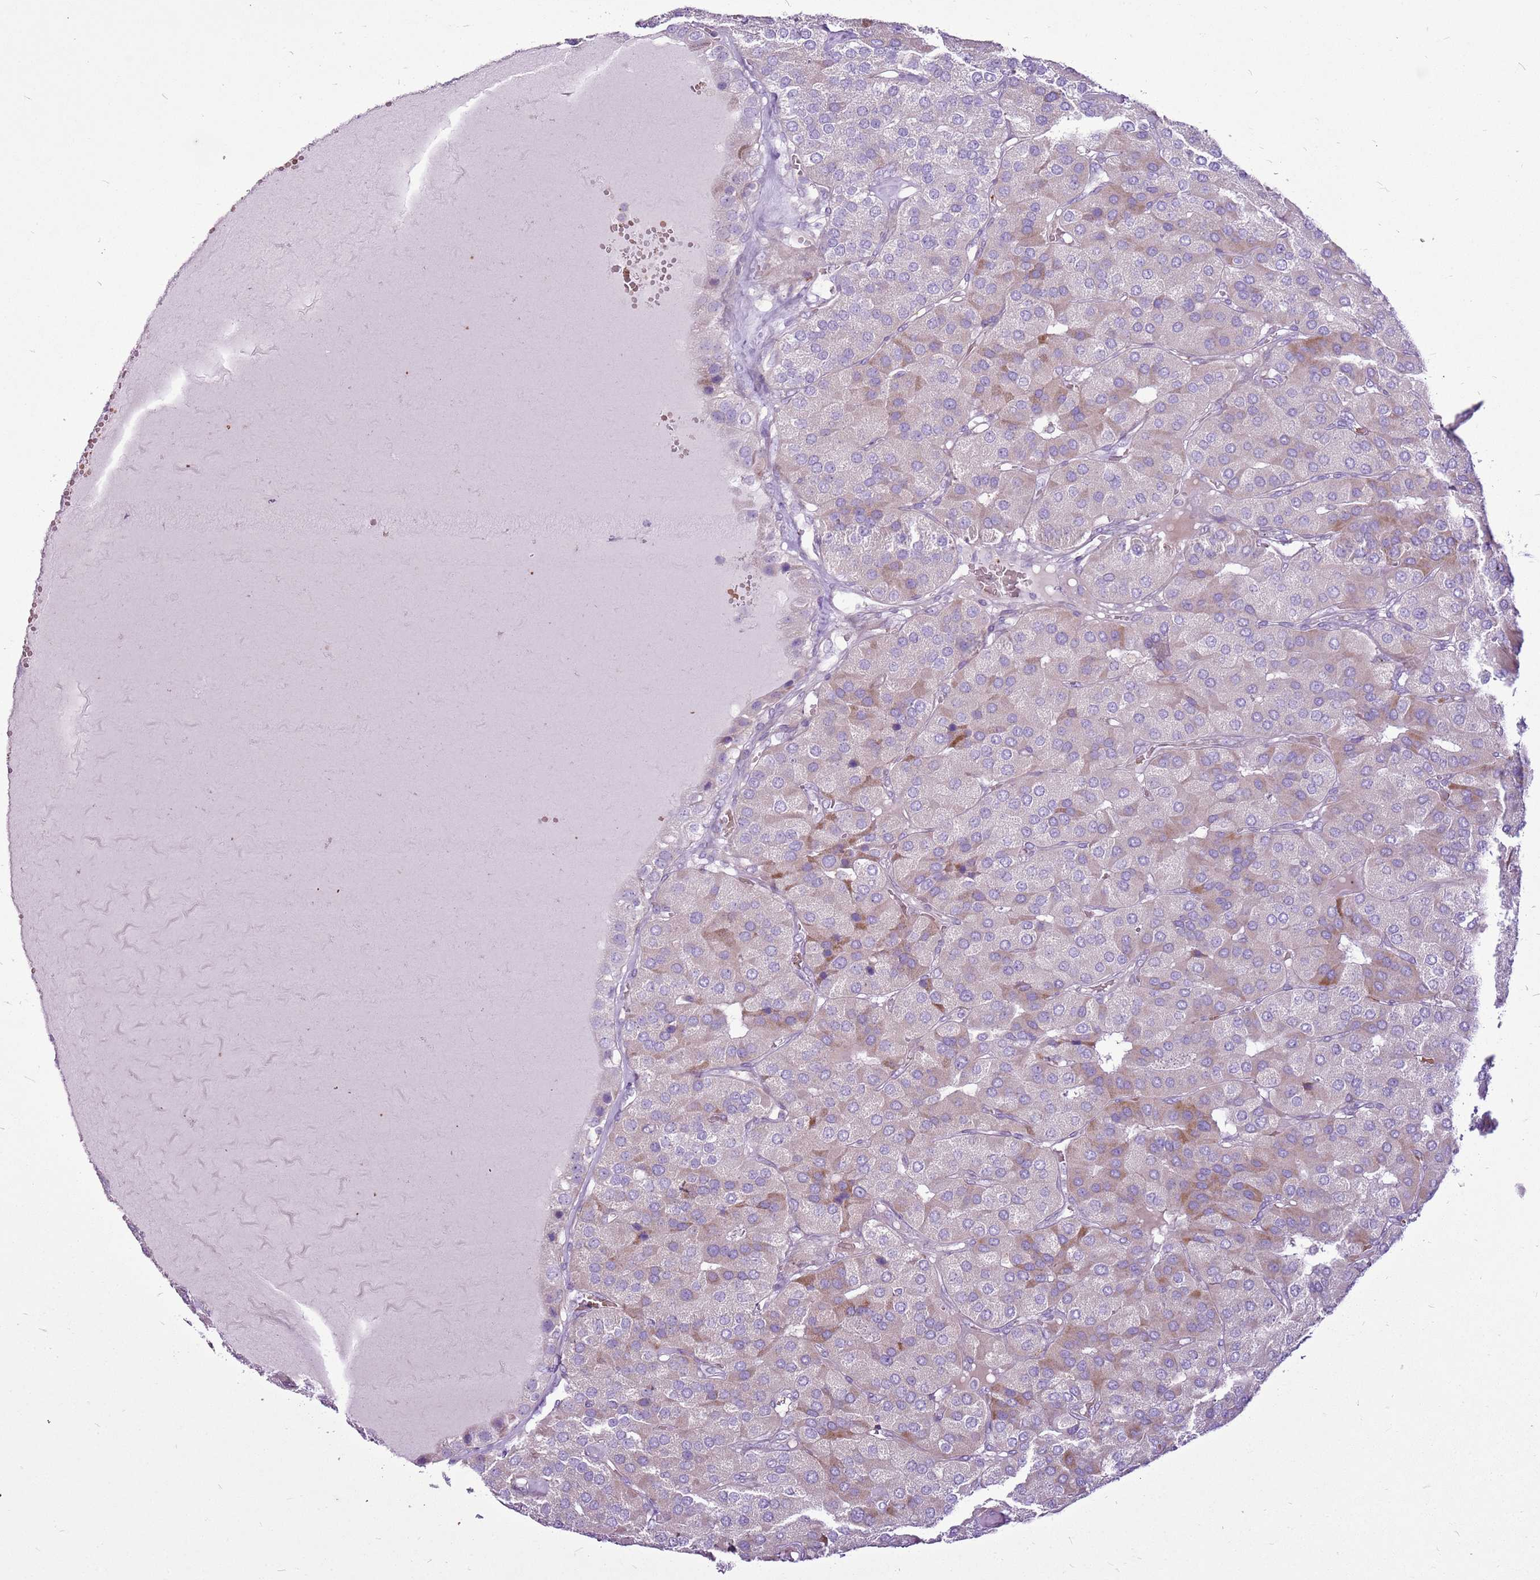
{"staining": {"intensity": "moderate", "quantity": "<25%", "location": "cytoplasmic/membranous"}, "tissue": "parathyroid gland", "cell_type": "Glandular cells", "image_type": "normal", "snomed": [{"axis": "morphology", "description": "Normal tissue, NOS"}, {"axis": "morphology", "description": "Adenoma, NOS"}, {"axis": "topography", "description": "Parathyroid gland"}], "caption": "Unremarkable parathyroid gland displays moderate cytoplasmic/membranous positivity in about <25% of glandular cells.", "gene": "CHAC2", "patient": {"sex": "female", "age": 86}}